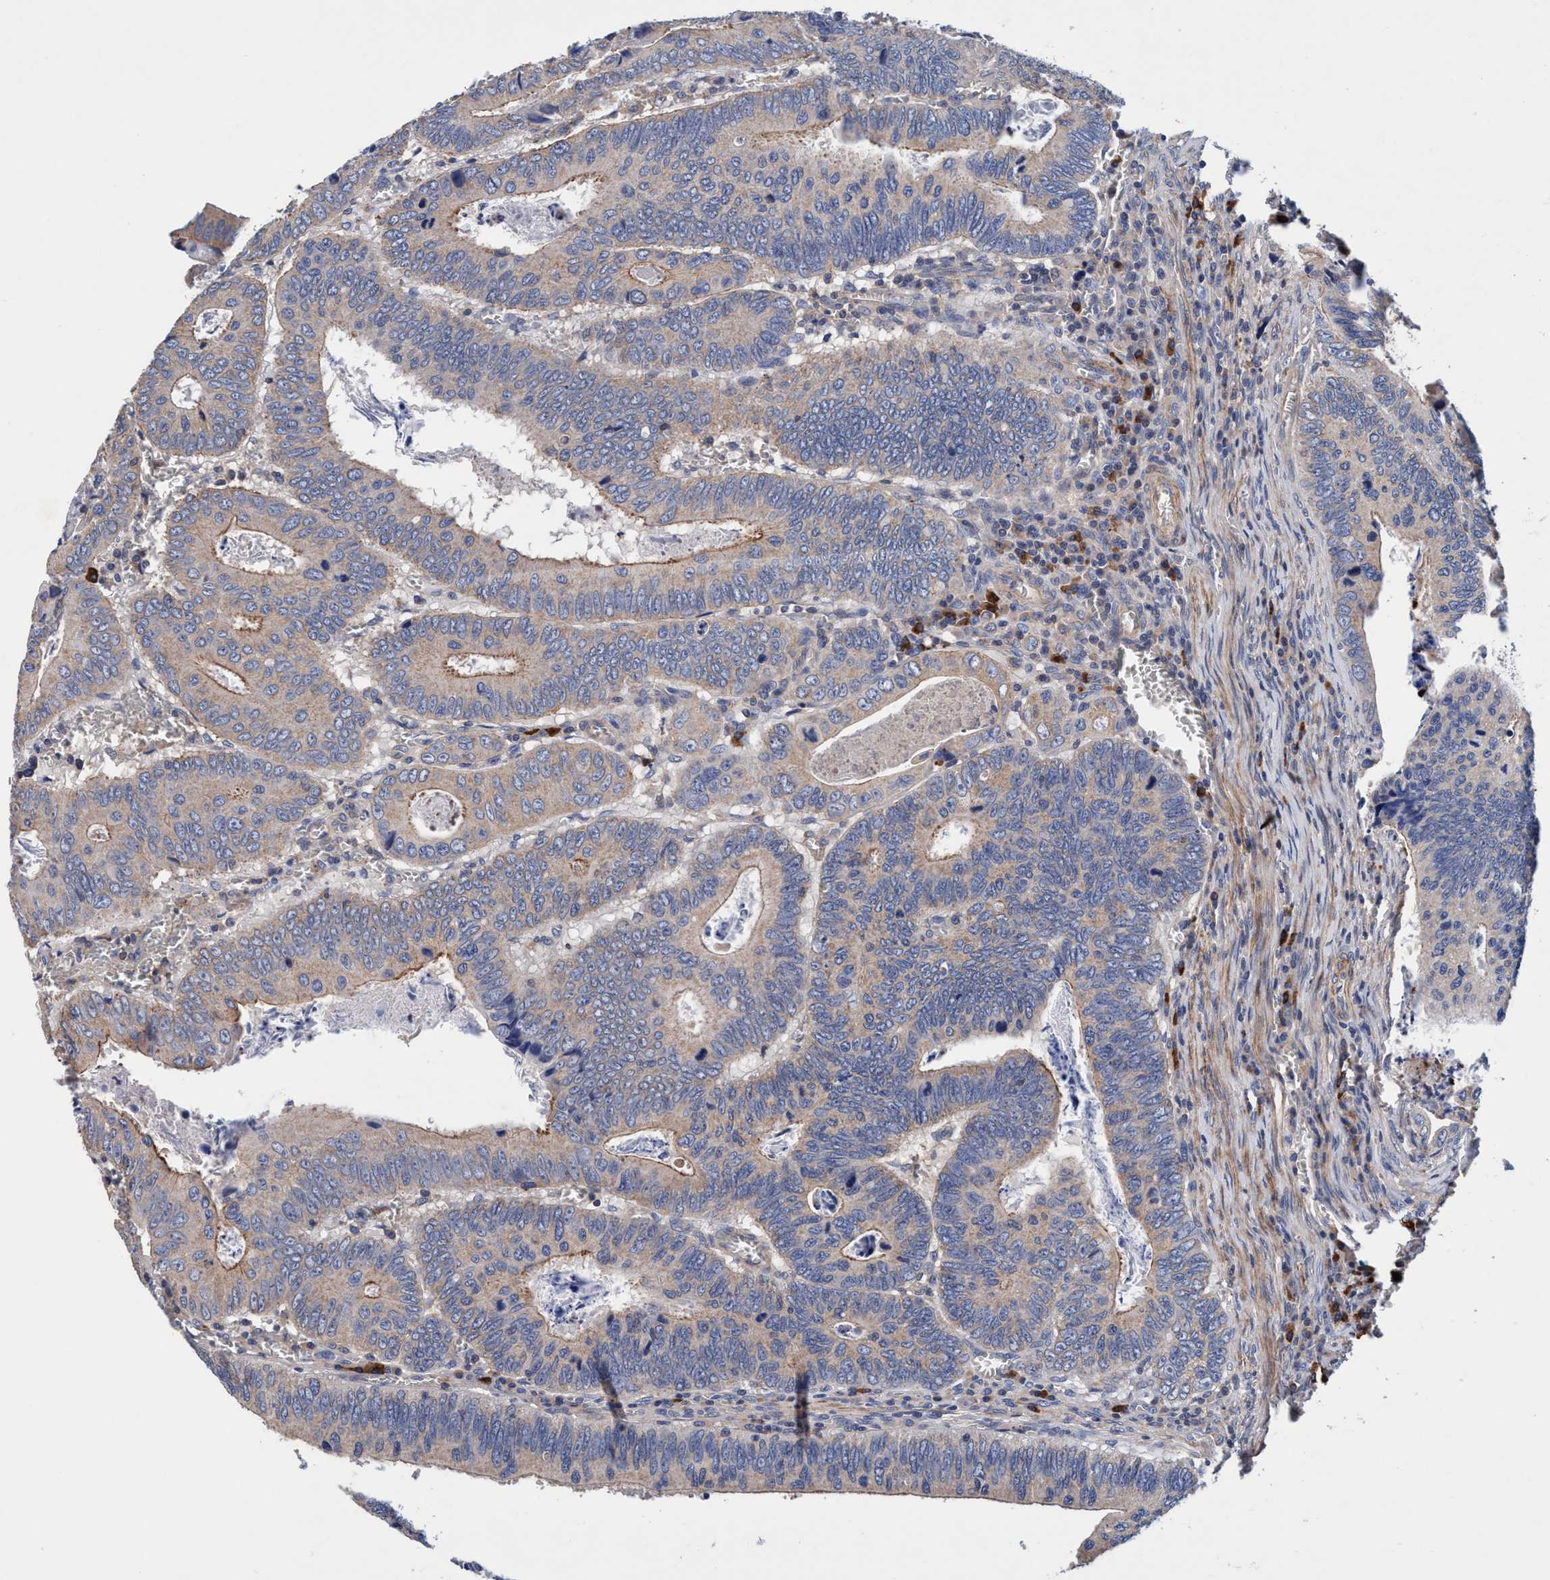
{"staining": {"intensity": "weak", "quantity": "25%-75%", "location": "cytoplasmic/membranous"}, "tissue": "colorectal cancer", "cell_type": "Tumor cells", "image_type": "cancer", "snomed": [{"axis": "morphology", "description": "Inflammation, NOS"}, {"axis": "morphology", "description": "Adenocarcinoma, NOS"}, {"axis": "topography", "description": "Colon"}], "caption": "Protein expression analysis of adenocarcinoma (colorectal) reveals weak cytoplasmic/membranous expression in about 25%-75% of tumor cells.", "gene": "RNF208", "patient": {"sex": "male", "age": 72}}